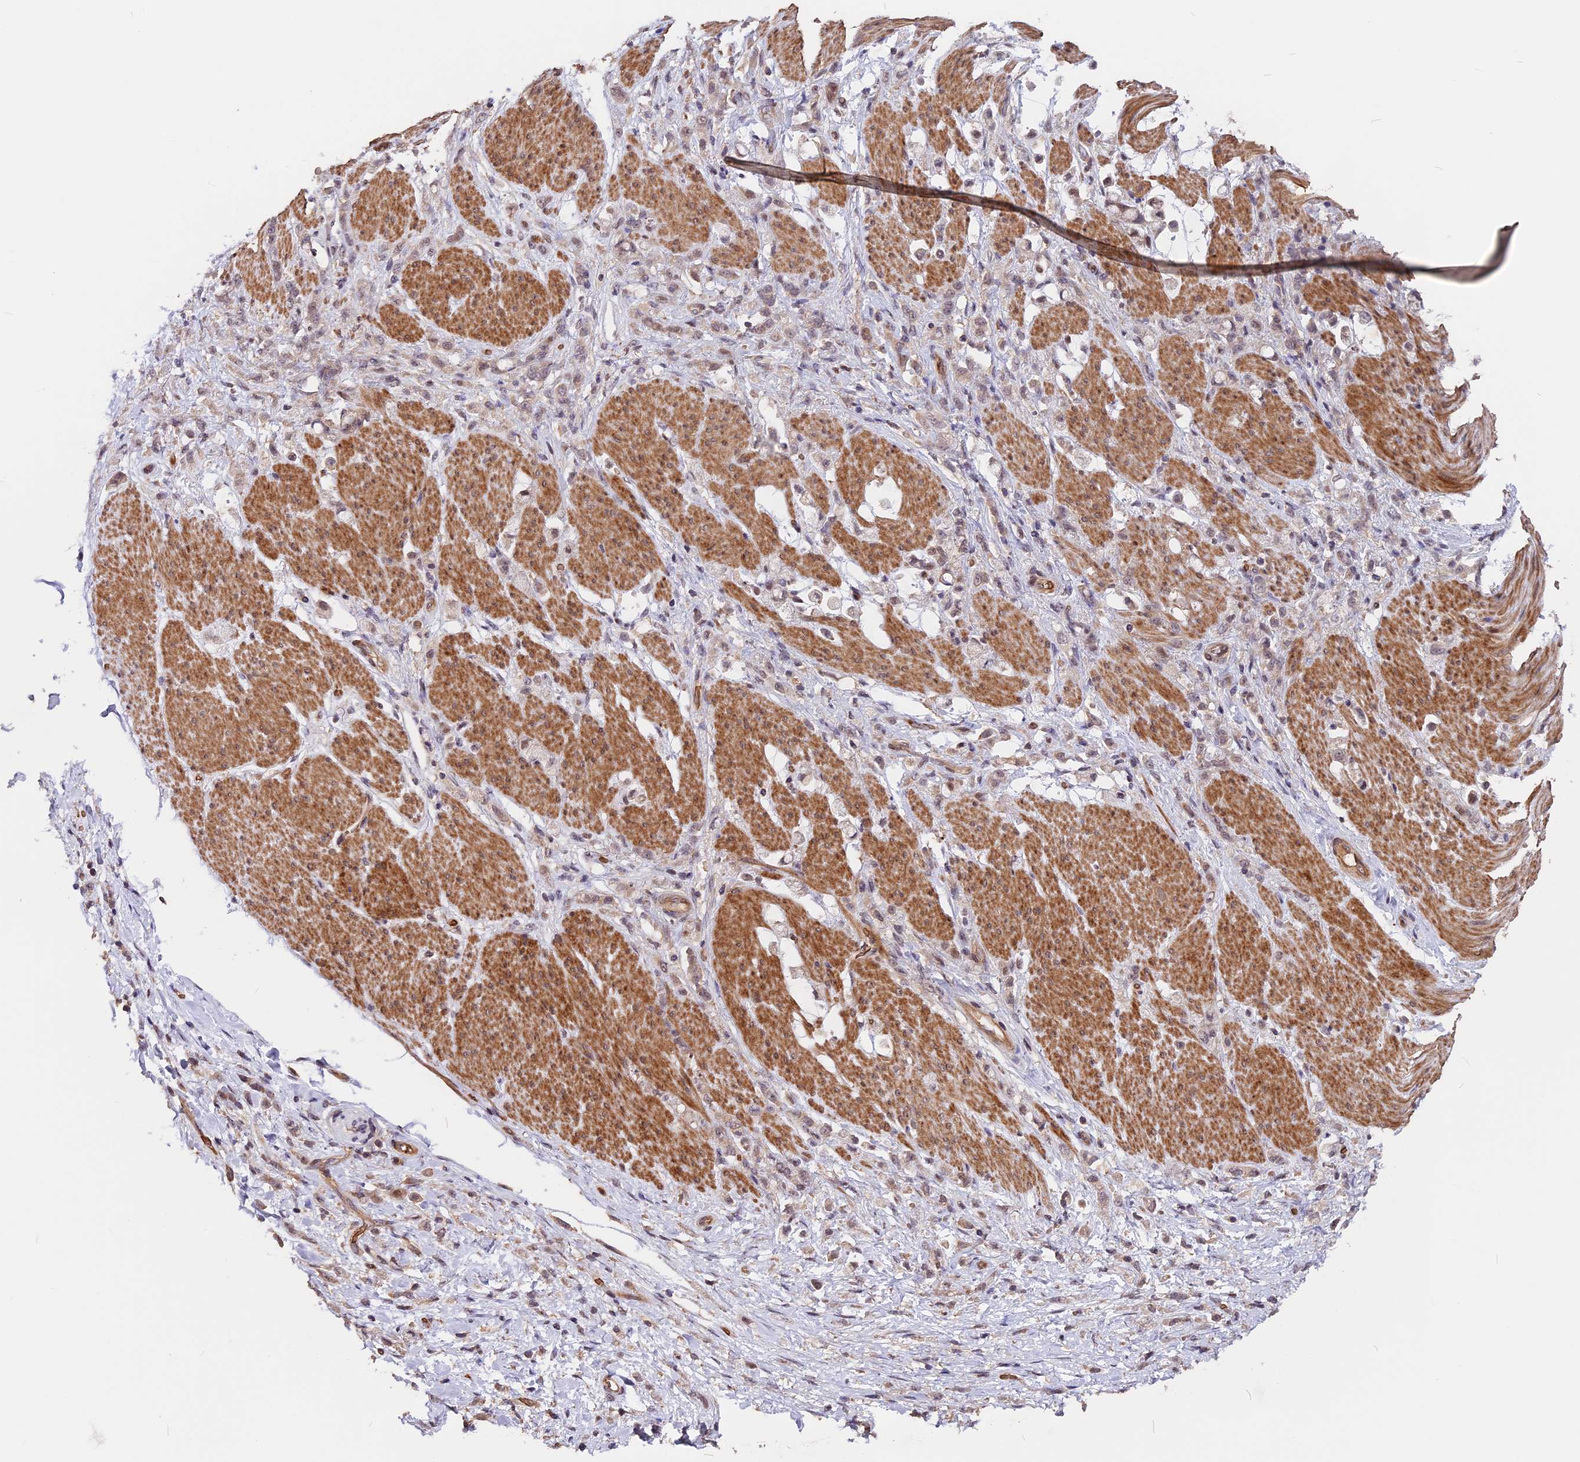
{"staining": {"intensity": "negative", "quantity": "none", "location": "none"}, "tissue": "stomach cancer", "cell_type": "Tumor cells", "image_type": "cancer", "snomed": [{"axis": "morphology", "description": "Adenocarcinoma, NOS"}, {"axis": "topography", "description": "Stomach"}], "caption": "The micrograph demonstrates no staining of tumor cells in stomach adenocarcinoma. The staining is performed using DAB brown chromogen with nuclei counter-stained in using hematoxylin.", "gene": "ZC3H10", "patient": {"sex": "female", "age": 60}}